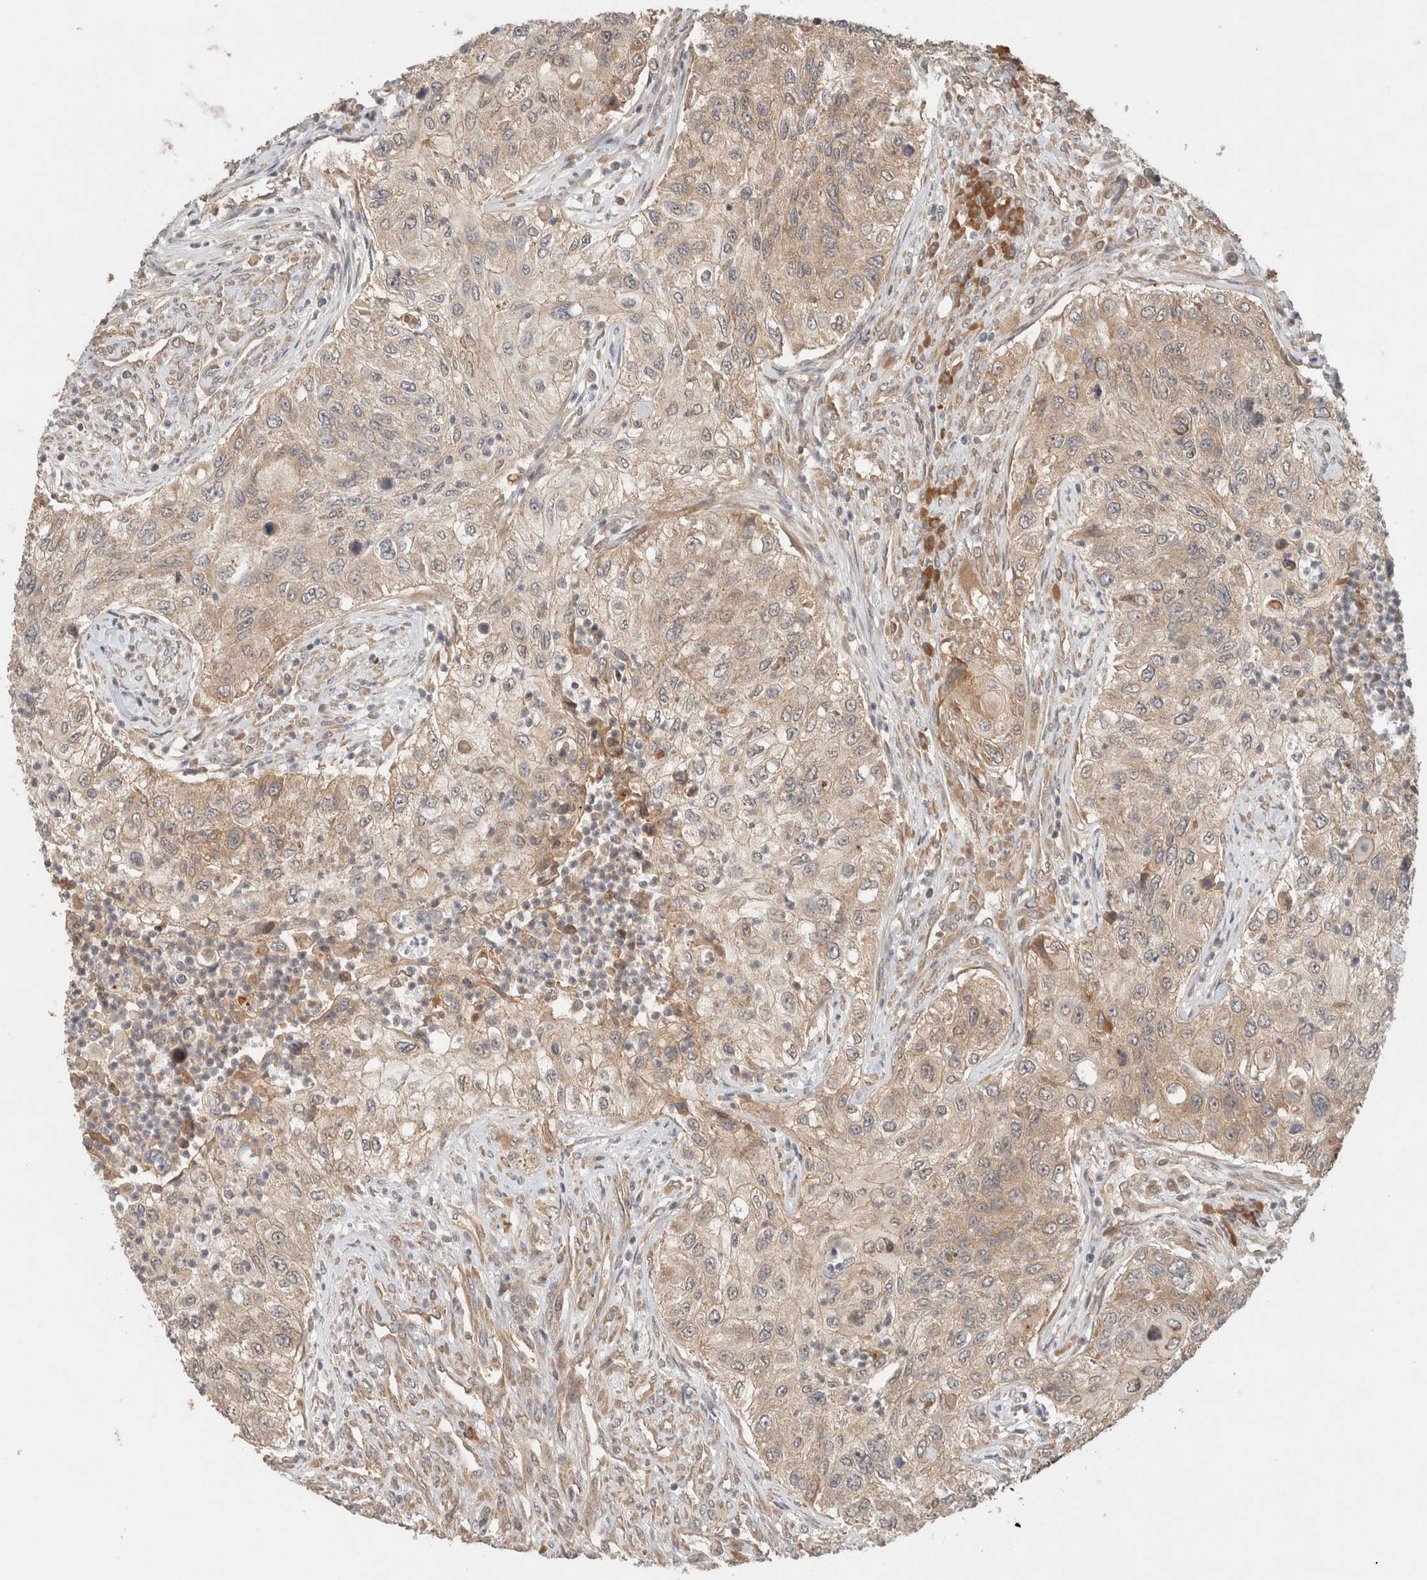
{"staining": {"intensity": "weak", "quantity": ">75%", "location": "cytoplasmic/membranous"}, "tissue": "urothelial cancer", "cell_type": "Tumor cells", "image_type": "cancer", "snomed": [{"axis": "morphology", "description": "Urothelial carcinoma, High grade"}, {"axis": "topography", "description": "Urinary bladder"}], "caption": "Immunohistochemical staining of high-grade urothelial carcinoma displays weak cytoplasmic/membranous protein expression in approximately >75% of tumor cells. (DAB (3,3'-diaminobenzidine) IHC, brown staining for protein, blue staining for nuclei).", "gene": "ARFGEF2", "patient": {"sex": "female", "age": 60}}